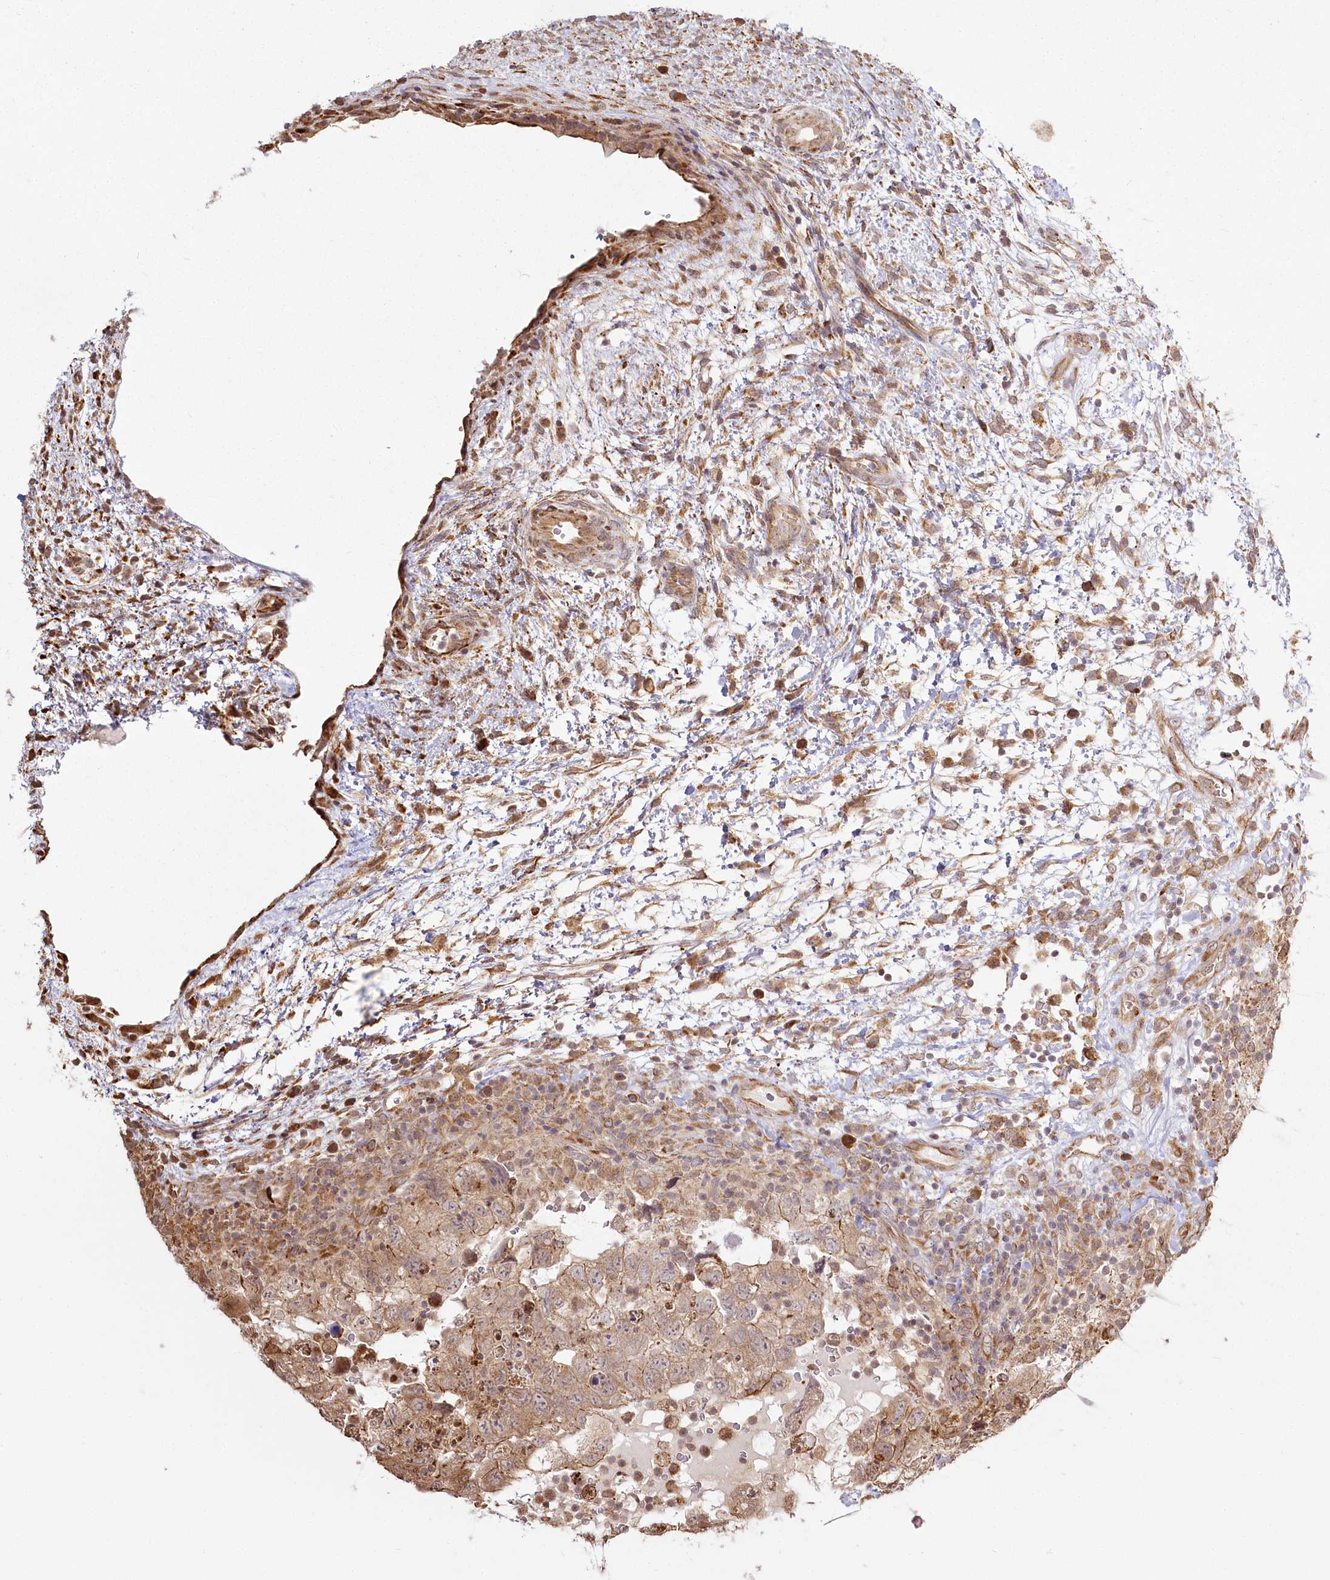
{"staining": {"intensity": "moderate", "quantity": ">75%", "location": "cytoplasmic/membranous"}, "tissue": "testis cancer", "cell_type": "Tumor cells", "image_type": "cancer", "snomed": [{"axis": "morphology", "description": "Carcinoma, Embryonal, NOS"}, {"axis": "topography", "description": "Testis"}], "caption": "IHC (DAB (3,3'-diaminobenzidine)) staining of human embryonal carcinoma (testis) reveals moderate cytoplasmic/membranous protein positivity in about >75% of tumor cells. (brown staining indicates protein expression, while blue staining denotes nuclei).", "gene": "FAM13A", "patient": {"sex": "male", "age": 37}}